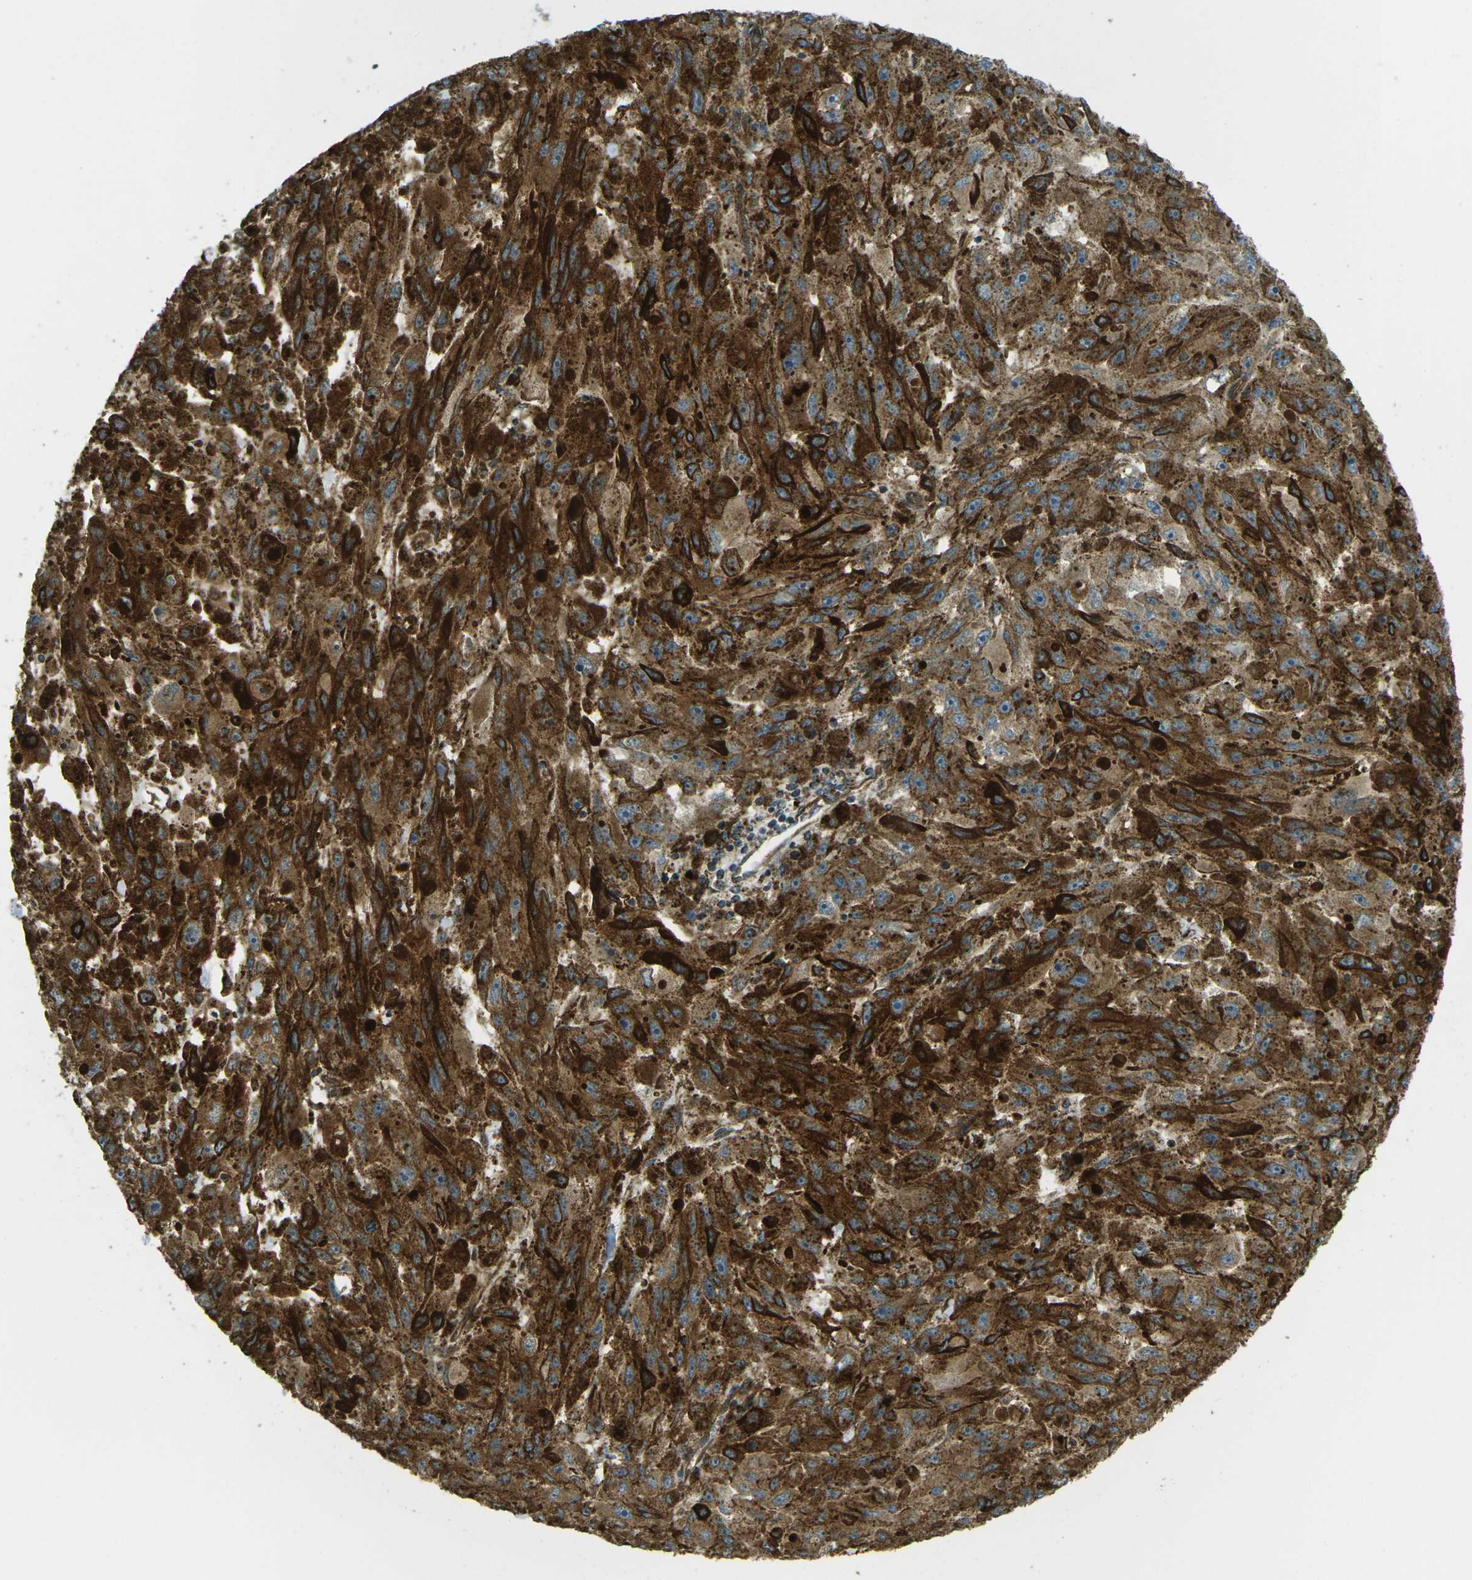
{"staining": {"intensity": "moderate", "quantity": ">75%", "location": "cytoplasmic/membranous"}, "tissue": "melanoma", "cell_type": "Tumor cells", "image_type": "cancer", "snomed": [{"axis": "morphology", "description": "Malignant melanoma, NOS"}, {"axis": "topography", "description": "Skin"}], "caption": "Immunohistochemistry (DAB (3,3'-diaminobenzidine)) staining of melanoma demonstrates moderate cytoplasmic/membranous protein positivity in about >75% of tumor cells.", "gene": "CHMP3", "patient": {"sex": "female", "age": 104}}